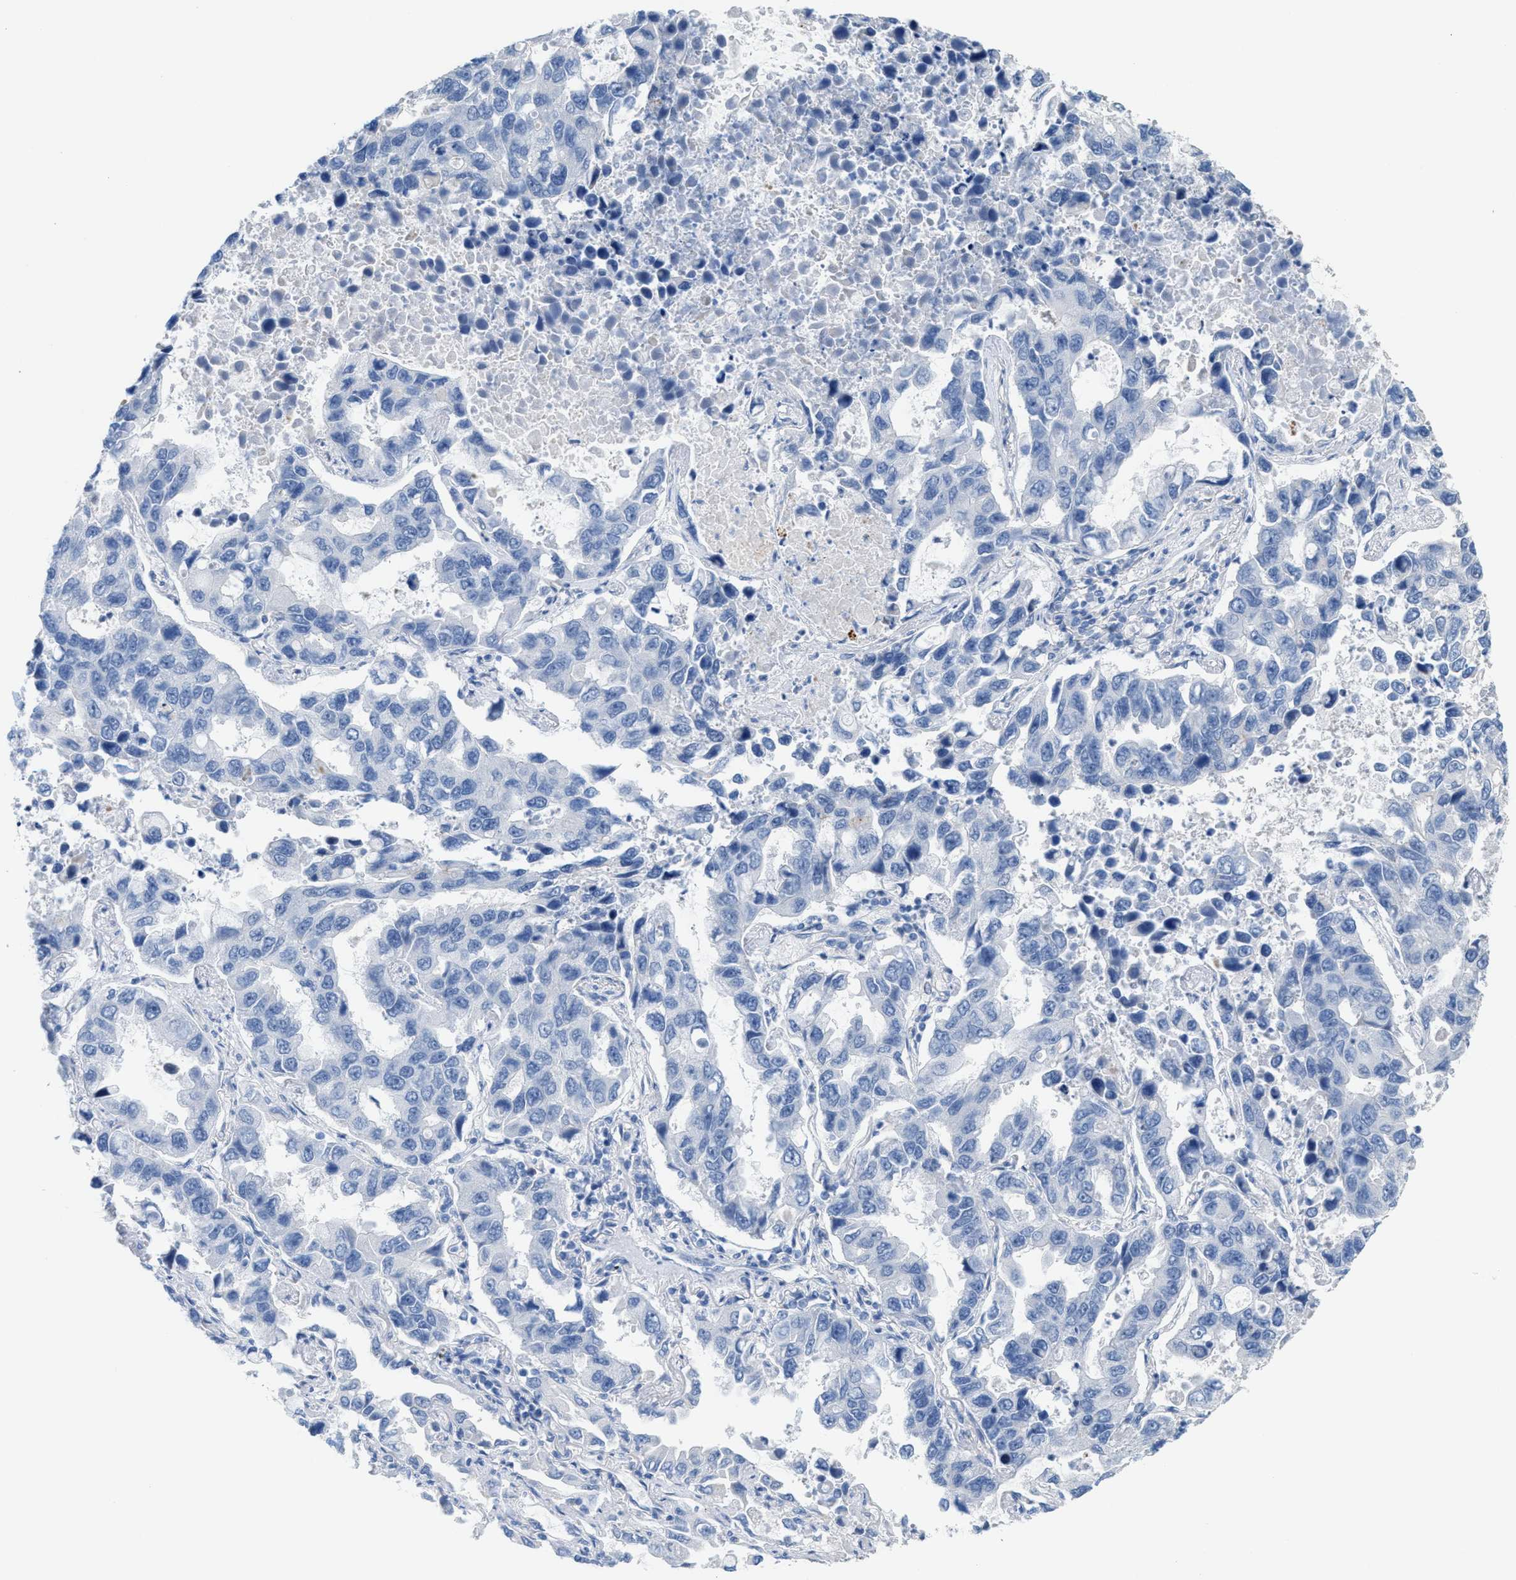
{"staining": {"intensity": "negative", "quantity": "none", "location": "none"}, "tissue": "lung cancer", "cell_type": "Tumor cells", "image_type": "cancer", "snomed": [{"axis": "morphology", "description": "Adenocarcinoma, NOS"}, {"axis": "topography", "description": "Lung"}], "caption": "Immunohistochemical staining of human lung cancer (adenocarcinoma) shows no significant staining in tumor cells.", "gene": "MPP3", "patient": {"sex": "male", "age": 64}}